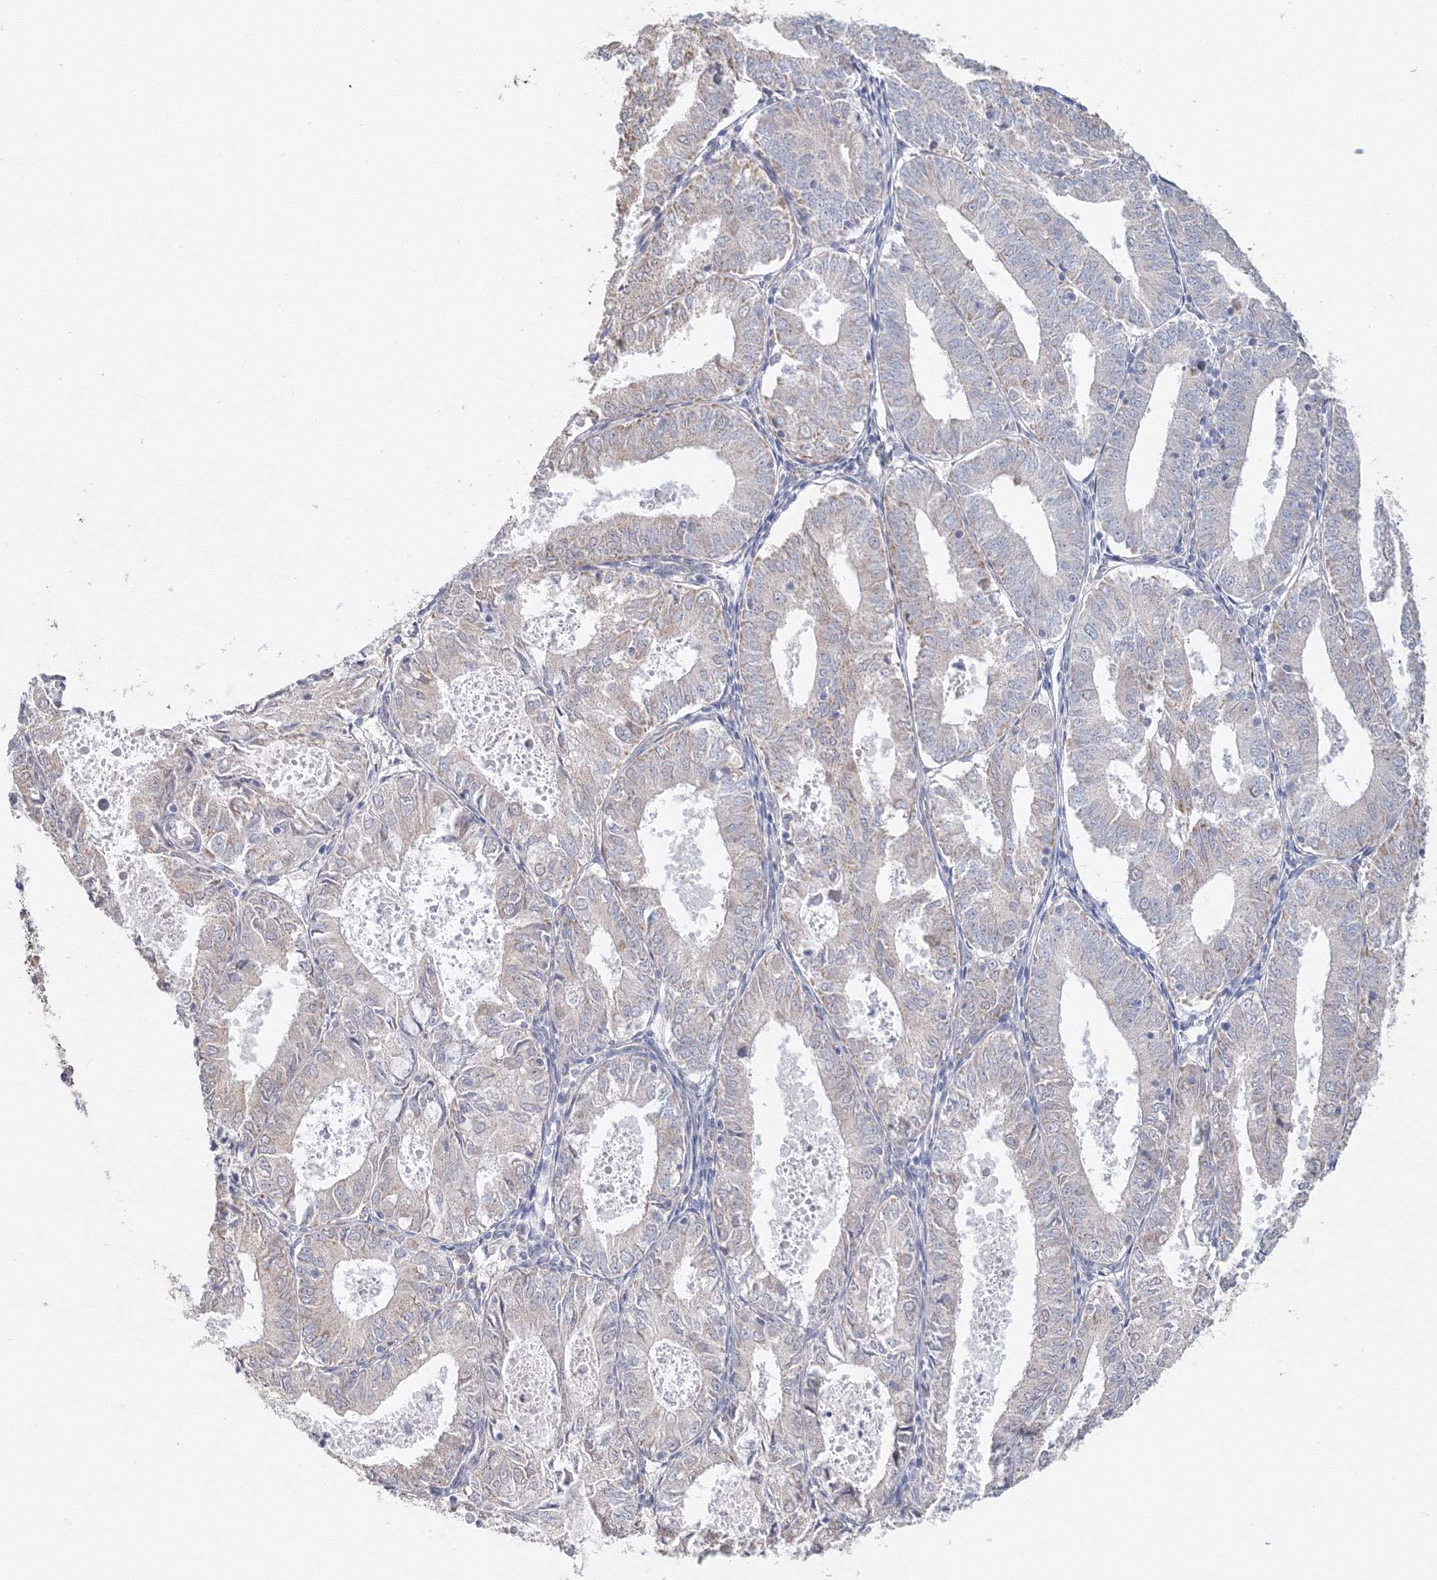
{"staining": {"intensity": "negative", "quantity": "none", "location": "none"}, "tissue": "endometrial cancer", "cell_type": "Tumor cells", "image_type": "cancer", "snomed": [{"axis": "morphology", "description": "Adenocarcinoma, NOS"}, {"axis": "topography", "description": "Endometrium"}], "caption": "Endometrial cancer was stained to show a protein in brown. There is no significant positivity in tumor cells.", "gene": "DHRS12", "patient": {"sex": "female", "age": 57}}